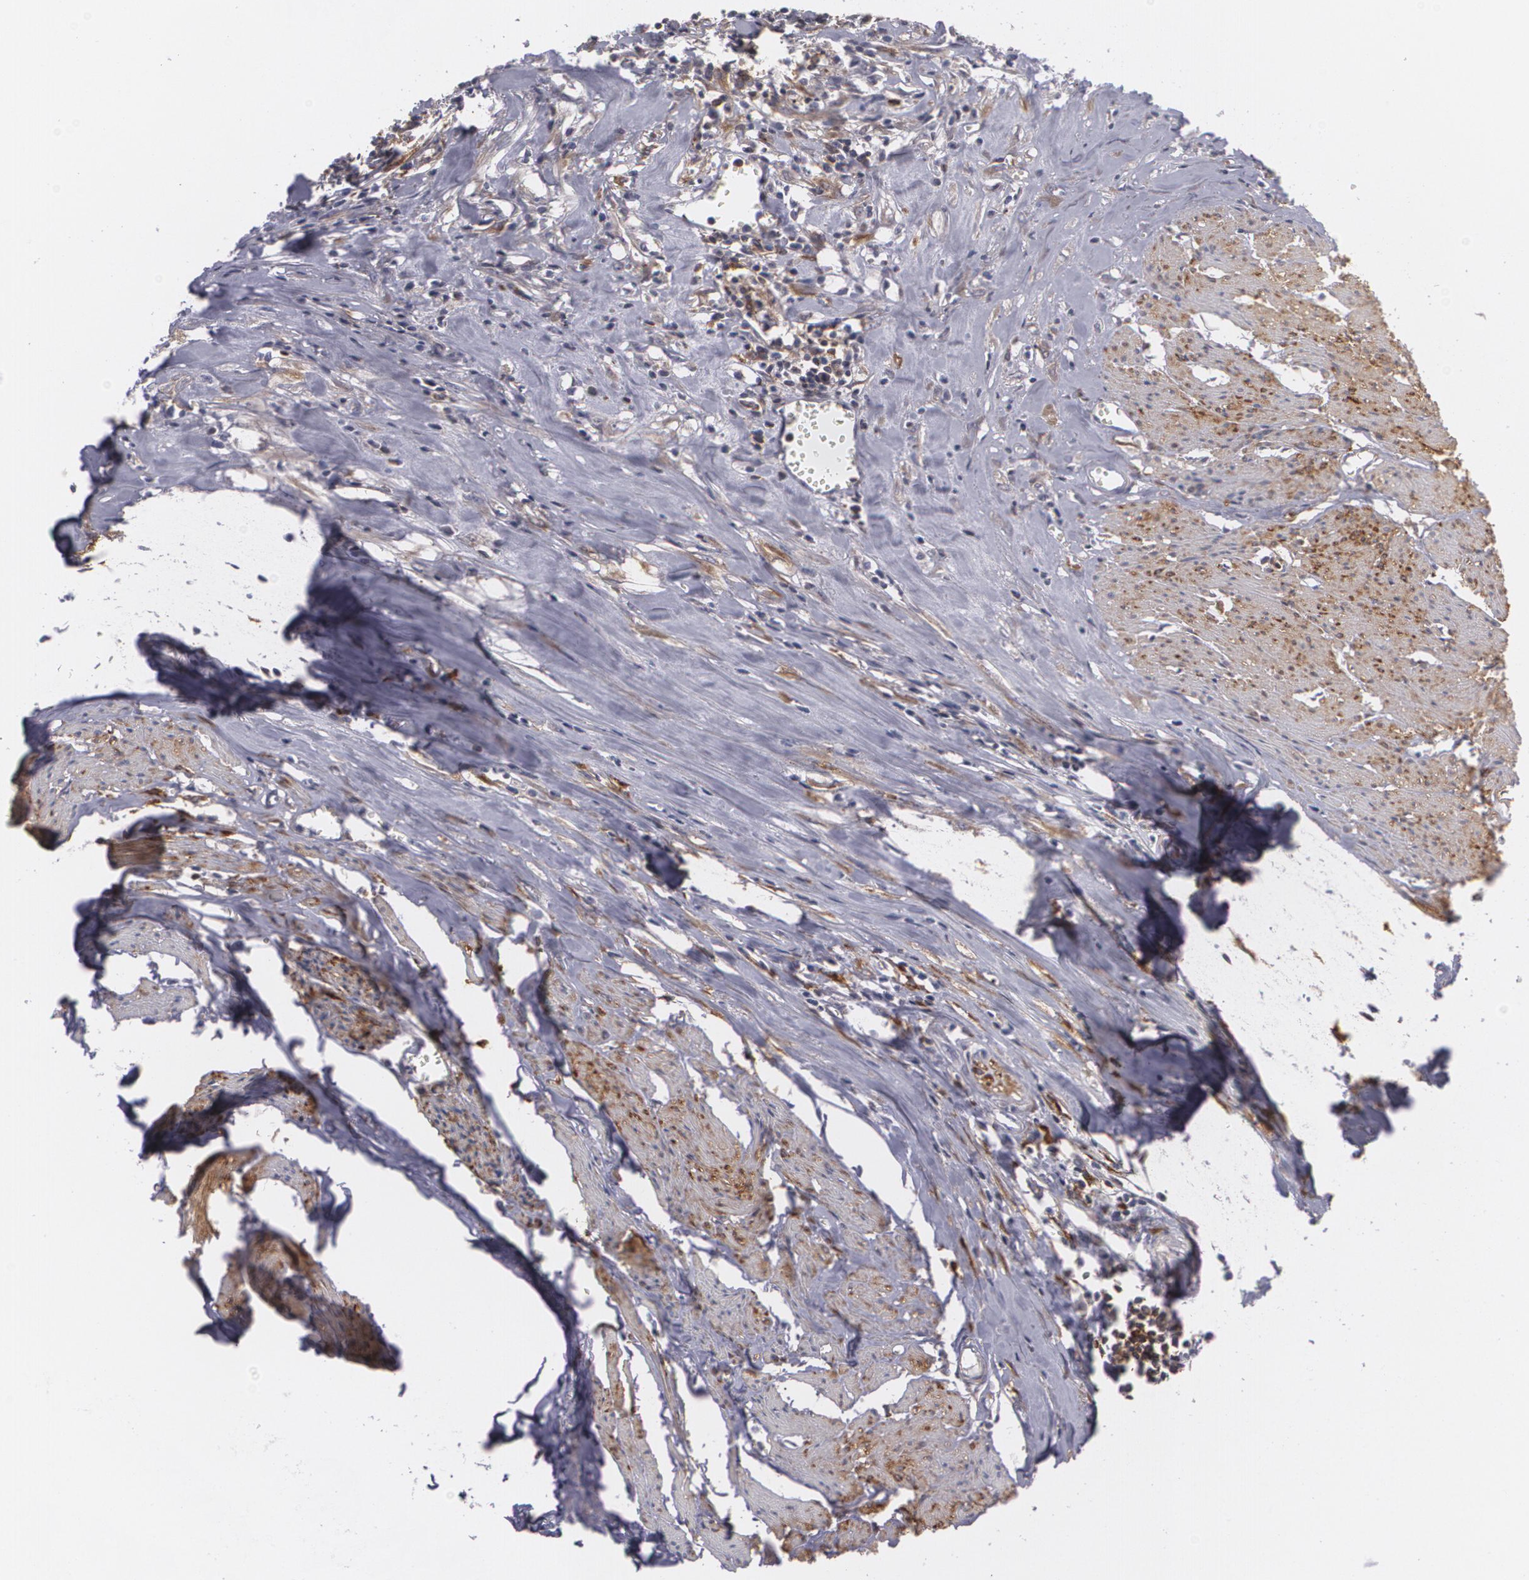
{"staining": {"intensity": "weak", "quantity": "<25%", "location": "cytoplasmic/membranous"}, "tissue": "urothelial cancer", "cell_type": "Tumor cells", "image_type": "cancer", "snomed": [{"axis": "morphology", "description": "Urothelial carcinoma, High grade"}, {"axis": "topography", "description": "Urinary bladder"}], "caption": "High-grade urothelial carcinoma stained for a protein using immunohistochemistry (IHC) exhibits no staining tumor cells.", "gene": "BIN1", "patient": {"sex": "male", "age": 54}}